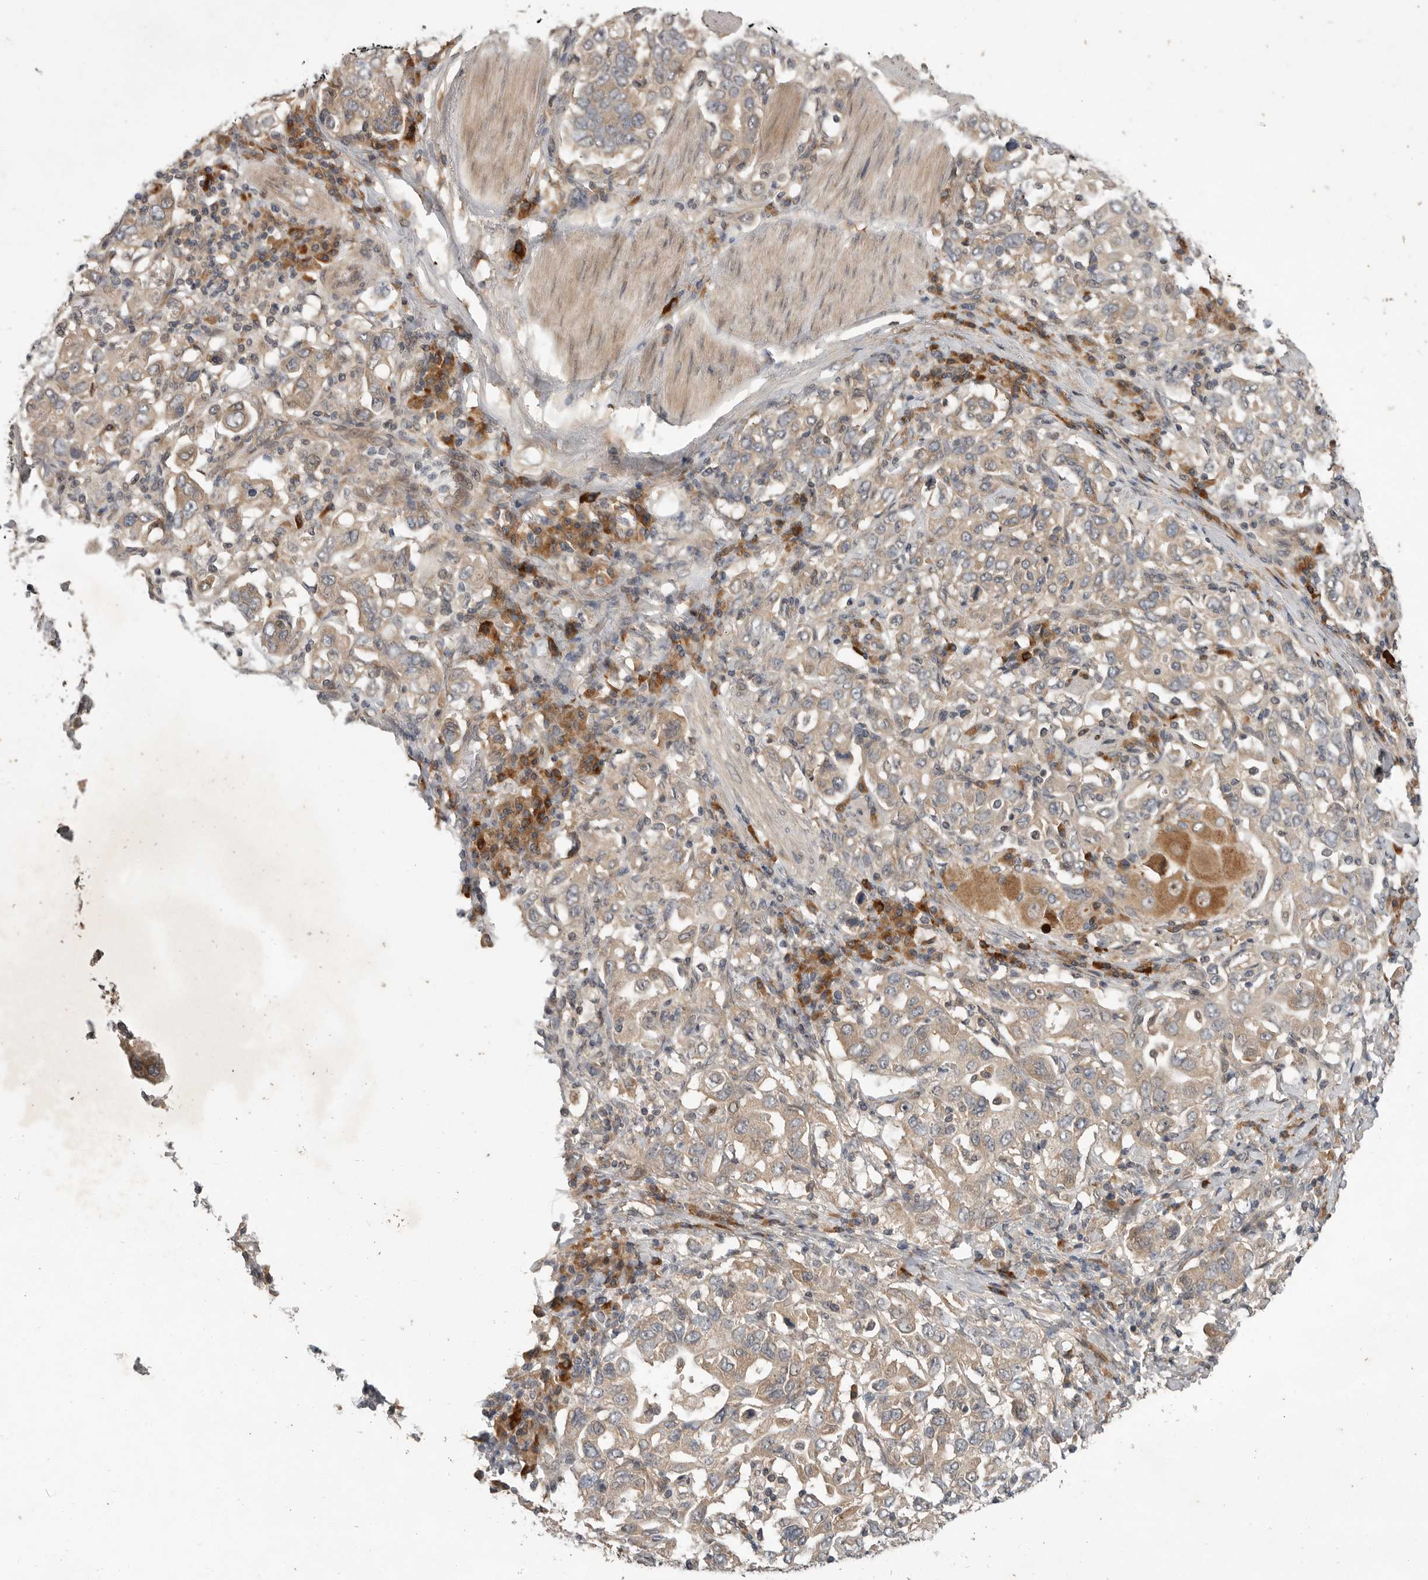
{"staining": {"intensity": "weak", "quantity": ">75%", "location": "cytoplasmic/membranous"}, "tissue": "stomach cancer", "cell_type": "Tumor cells", "image_type": "cancer", "snomed": [{"axis": "morphology", "description": "Adenocarcinoma, NOS"}, {"axis": "topography", "description": "Stomach, upper"}], "caption": "Immunohistochemistry (IHC) staining of stomach adenocarcinoma, which shows low levels of weak cytoplasmic/membranous staining in approximately >75% of tumor cells indicating weak cytoplasmic/membranous protein positivity. The staining was performed using DAB (3,3'-diaminobenzidine) (brown) for protein detection and nuclei were counterstained in hematoxylin (blue).", "gene": "OSBPL9", "patient": {"sex": "male", "age": 62}}